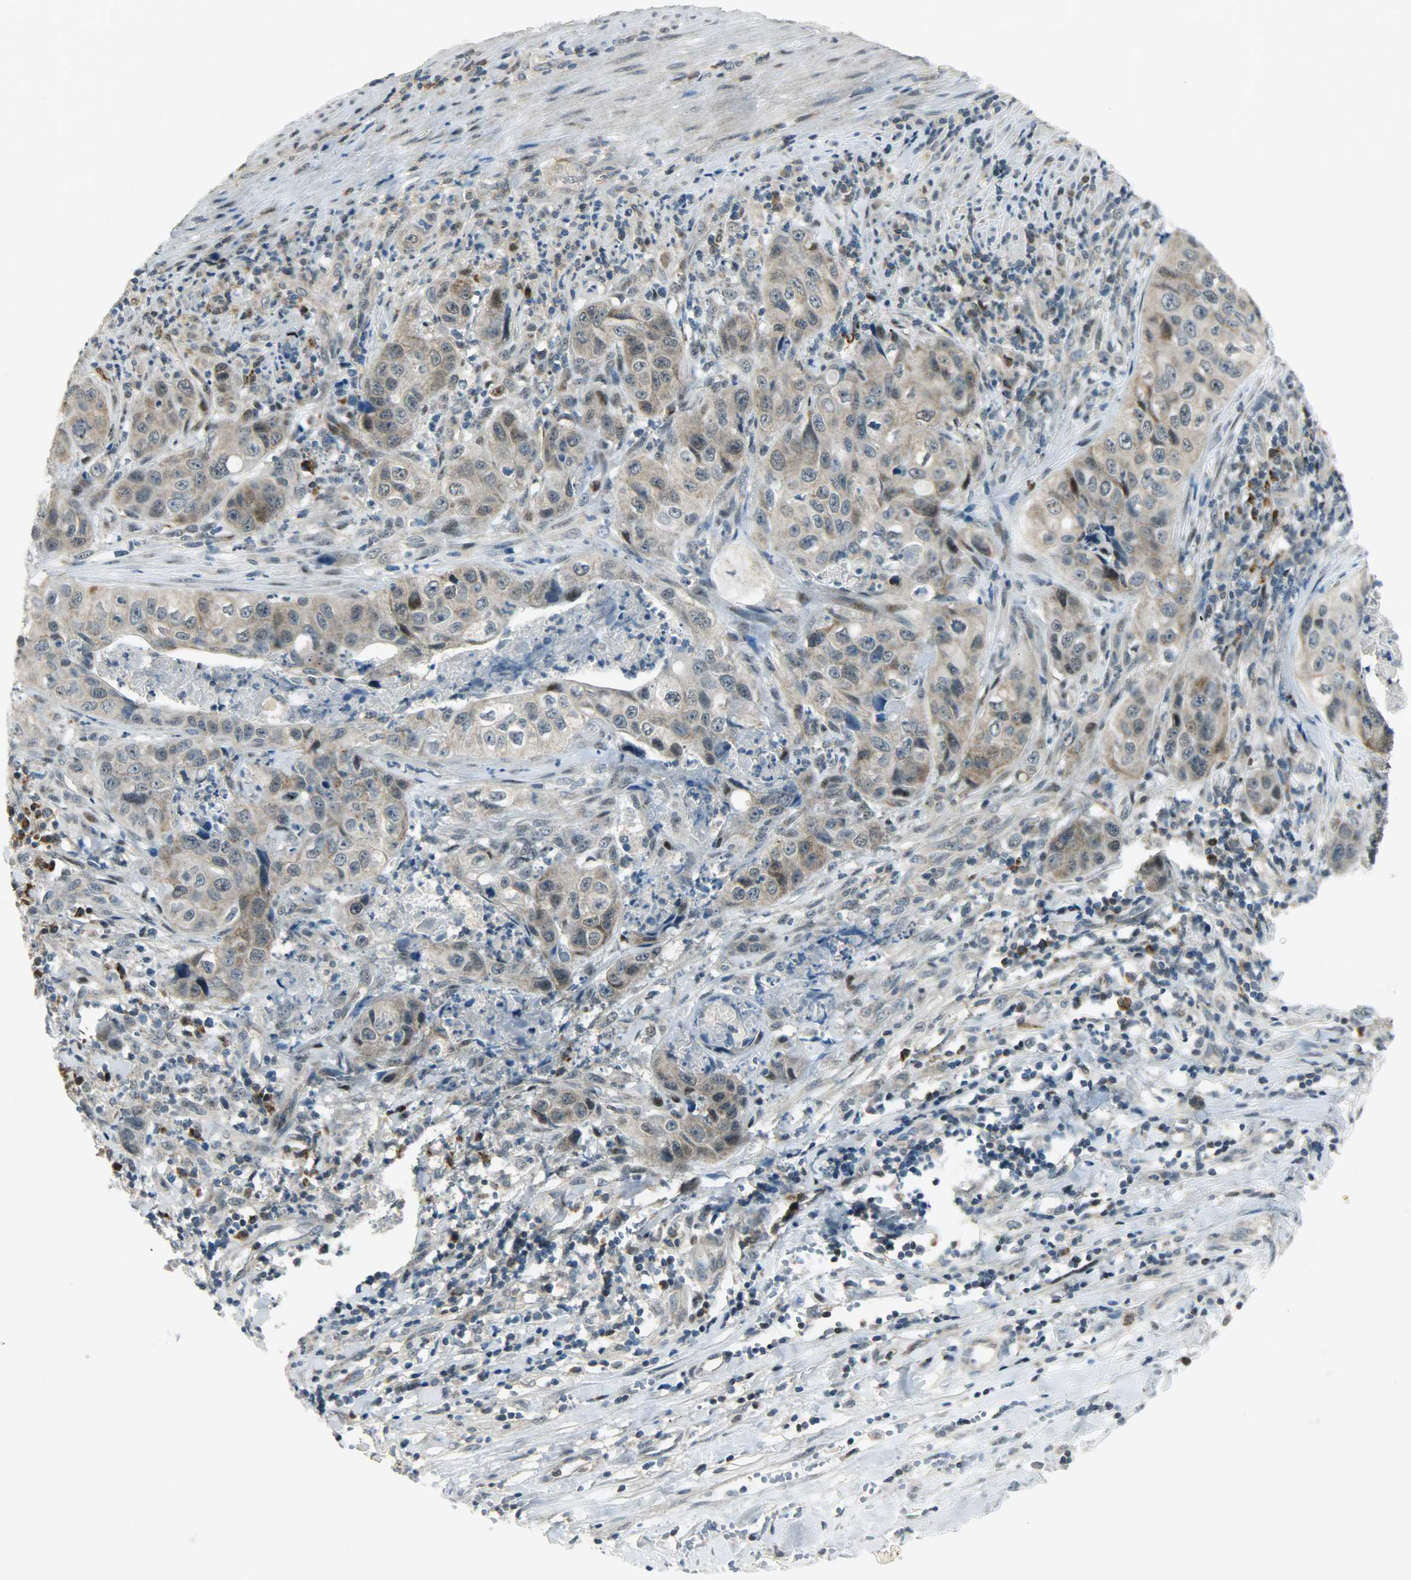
{"staining": {"intensity": "weak", "quantity": "25%-75%", "location": "cytoplasmic/membranous,nuclear"}, "tissue": "liver cancer", "cell_type": "Tumor cells", "image_type": "cancer", "snomed": [{"axis": "morphology", "description": "Cholangiocarcinoma"}, {"axis": "topography", "description": "Liver"}], "caption": "Immunohistochemistry (IHC) of human liver cancer demonstrates low levels of weak cytoplasmic/membranous and nuclear expression in approximately 25%-75% of tumor cells. (Brightfield microscopy of DAB IHC at high magnification).", "gene": "IL15", "patient": {"sex": "female", "age": 61}}